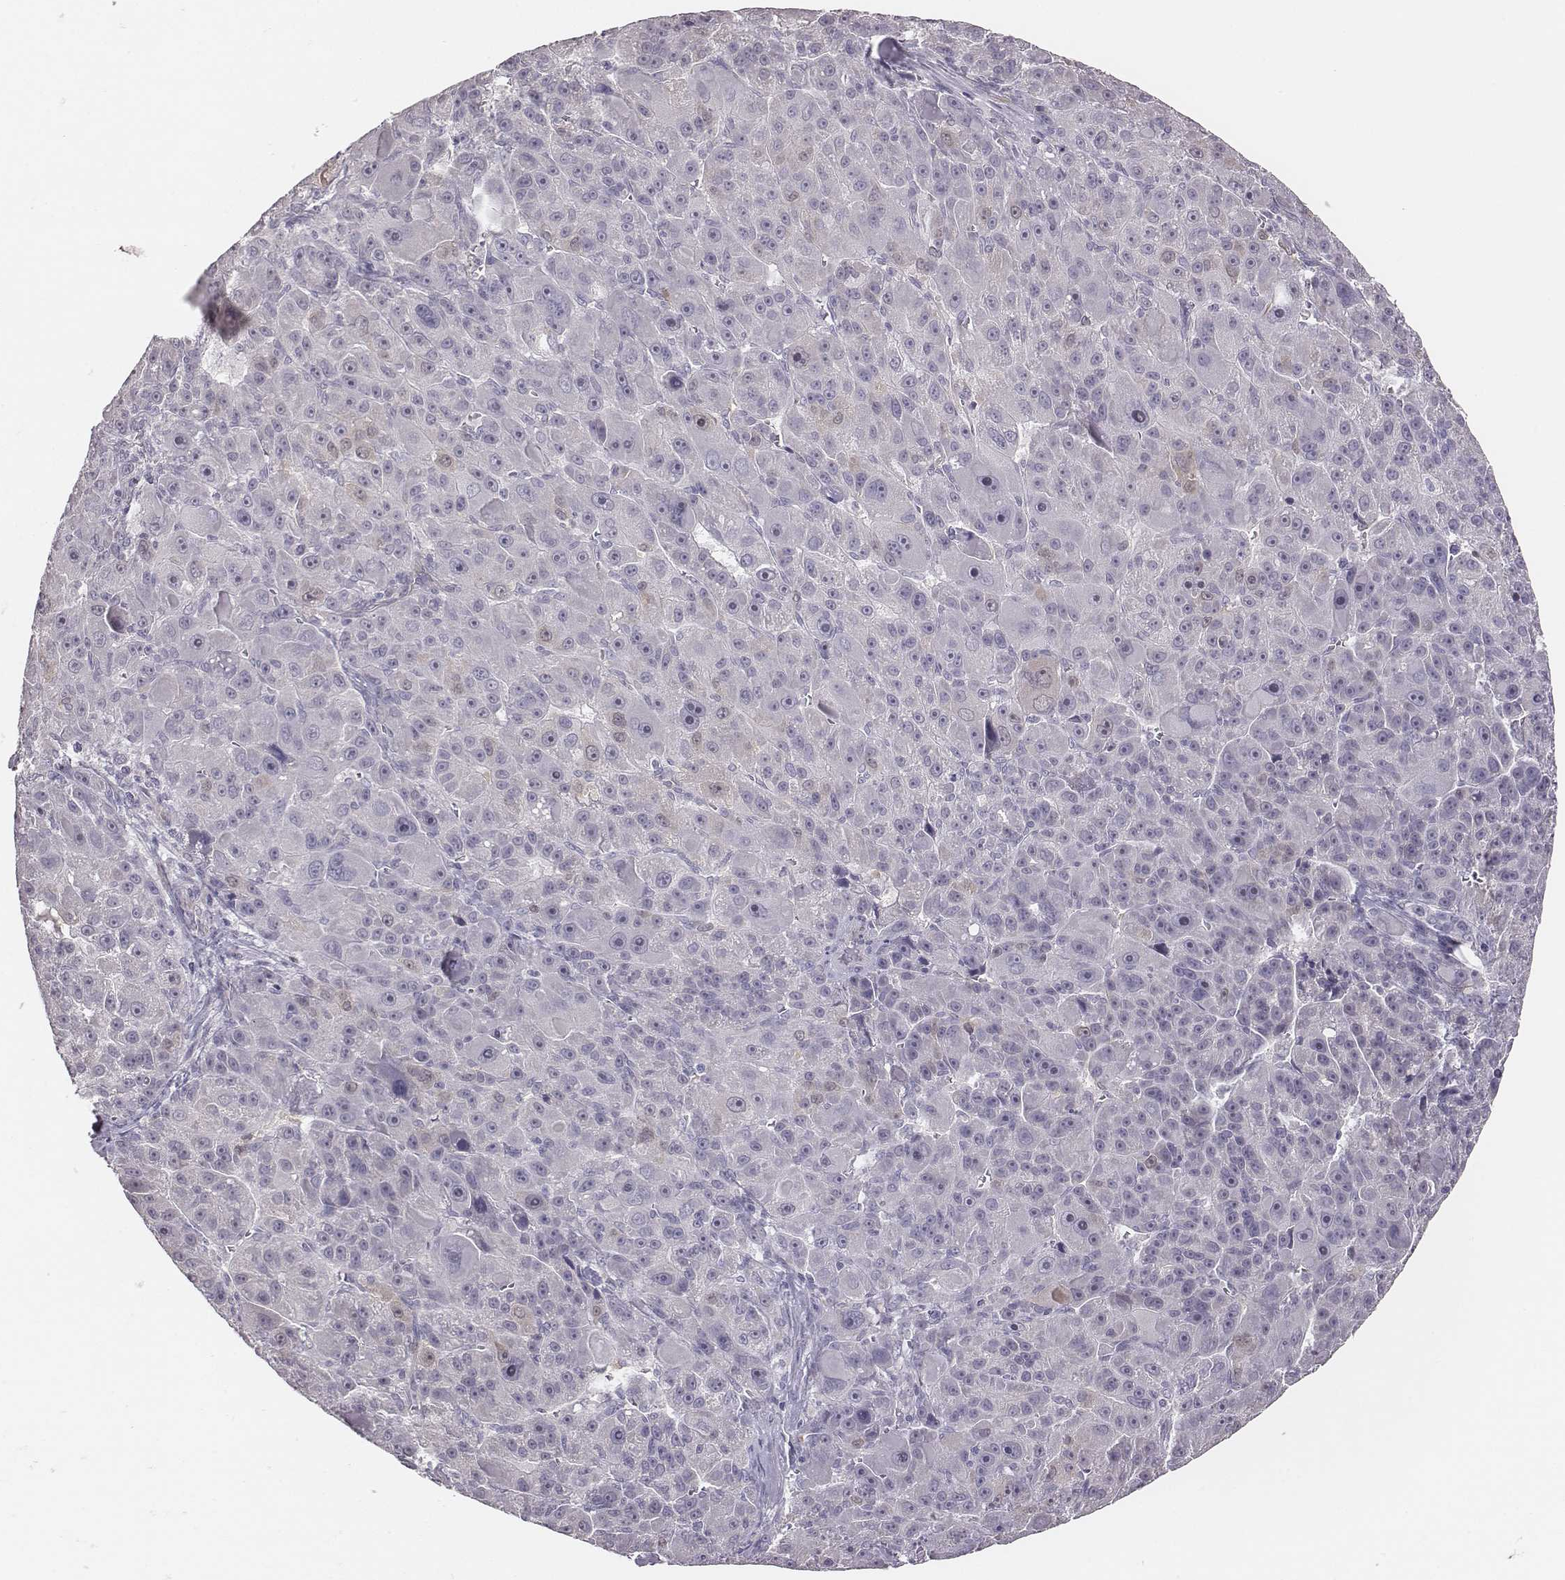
{"staining": {"intensity": "negative", "quantity": "none", "location": "none"}, "tissue": "liver cancer", "cell_type": "Tumor cells", "image_type": "cancer", "snomed": [{"axis": "morphology", "description": "Carcinoma, Hepatocellular, NOS"}, {"axis": "topography", "description": "Liver"}], "caption": "This photomicrograph is of liver hepatocellular carcinoma stained with immunohistochemistry (IHC) to label a protein in brown with the nuclei are counter-stained blue. There is no expression in tumor cells.", "gene": "PBK", "patient": {"sex": "male", "age": 76}}